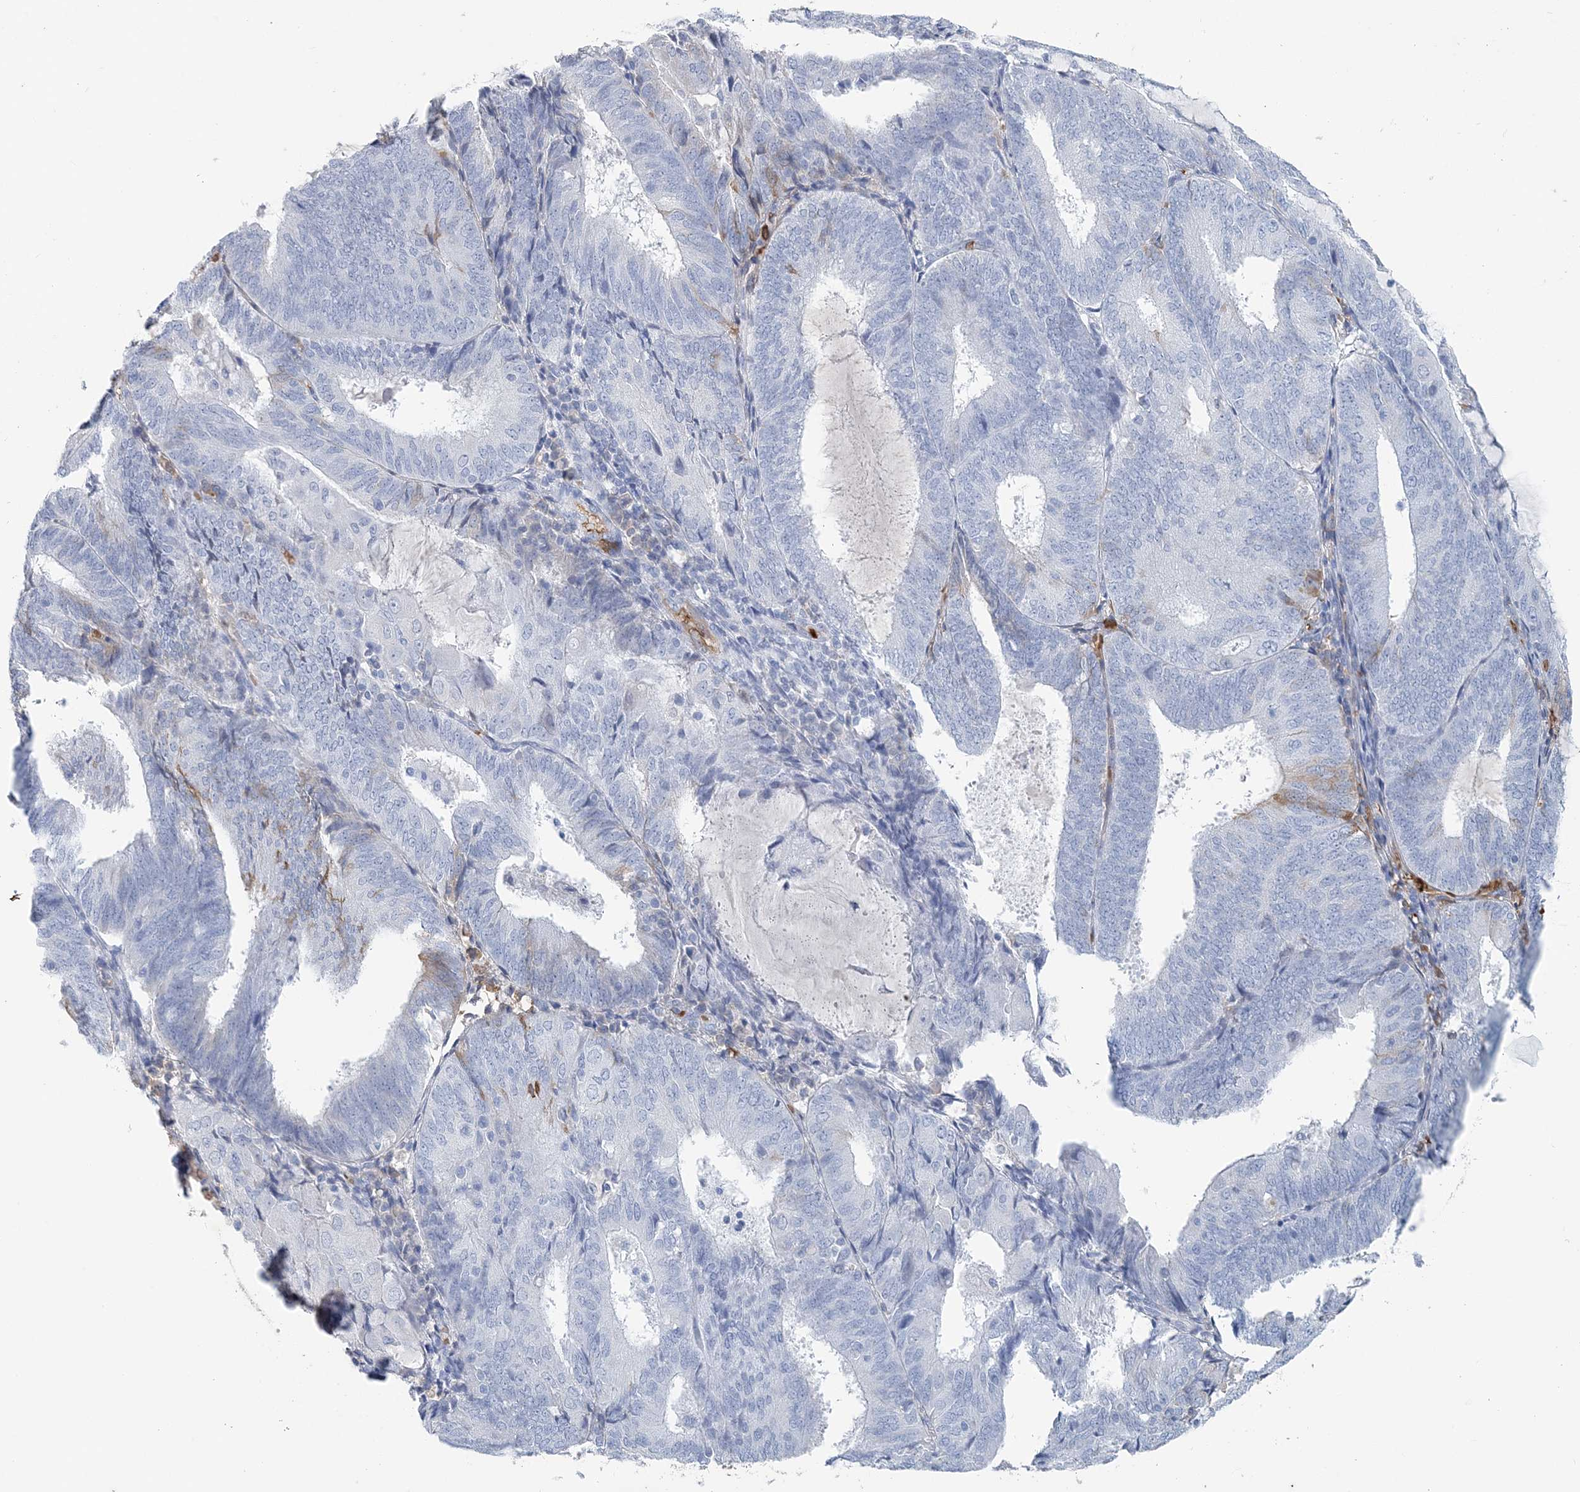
{"staining": {"intensity": "negative", "quantity": "none", "location": "none"}, "tissue": "endometrial cancer", "cell_type": "Tumor cells", "image_type": "cancer", "snomed": [{"axis": "morphology", "description": "Adenocarcinoma, NOS"}, {"axis": "topography", "description": "Endometrium"}], "caption": "This is a photomicrograph of IHC staining of adenocarcinoma (endometrial), which shows no positivity in tumor cells. (Brightfield microscopy of DAB IHC at high magnification).", "gene": "HBD", "patient": {"sex": "female", "age": 81}}